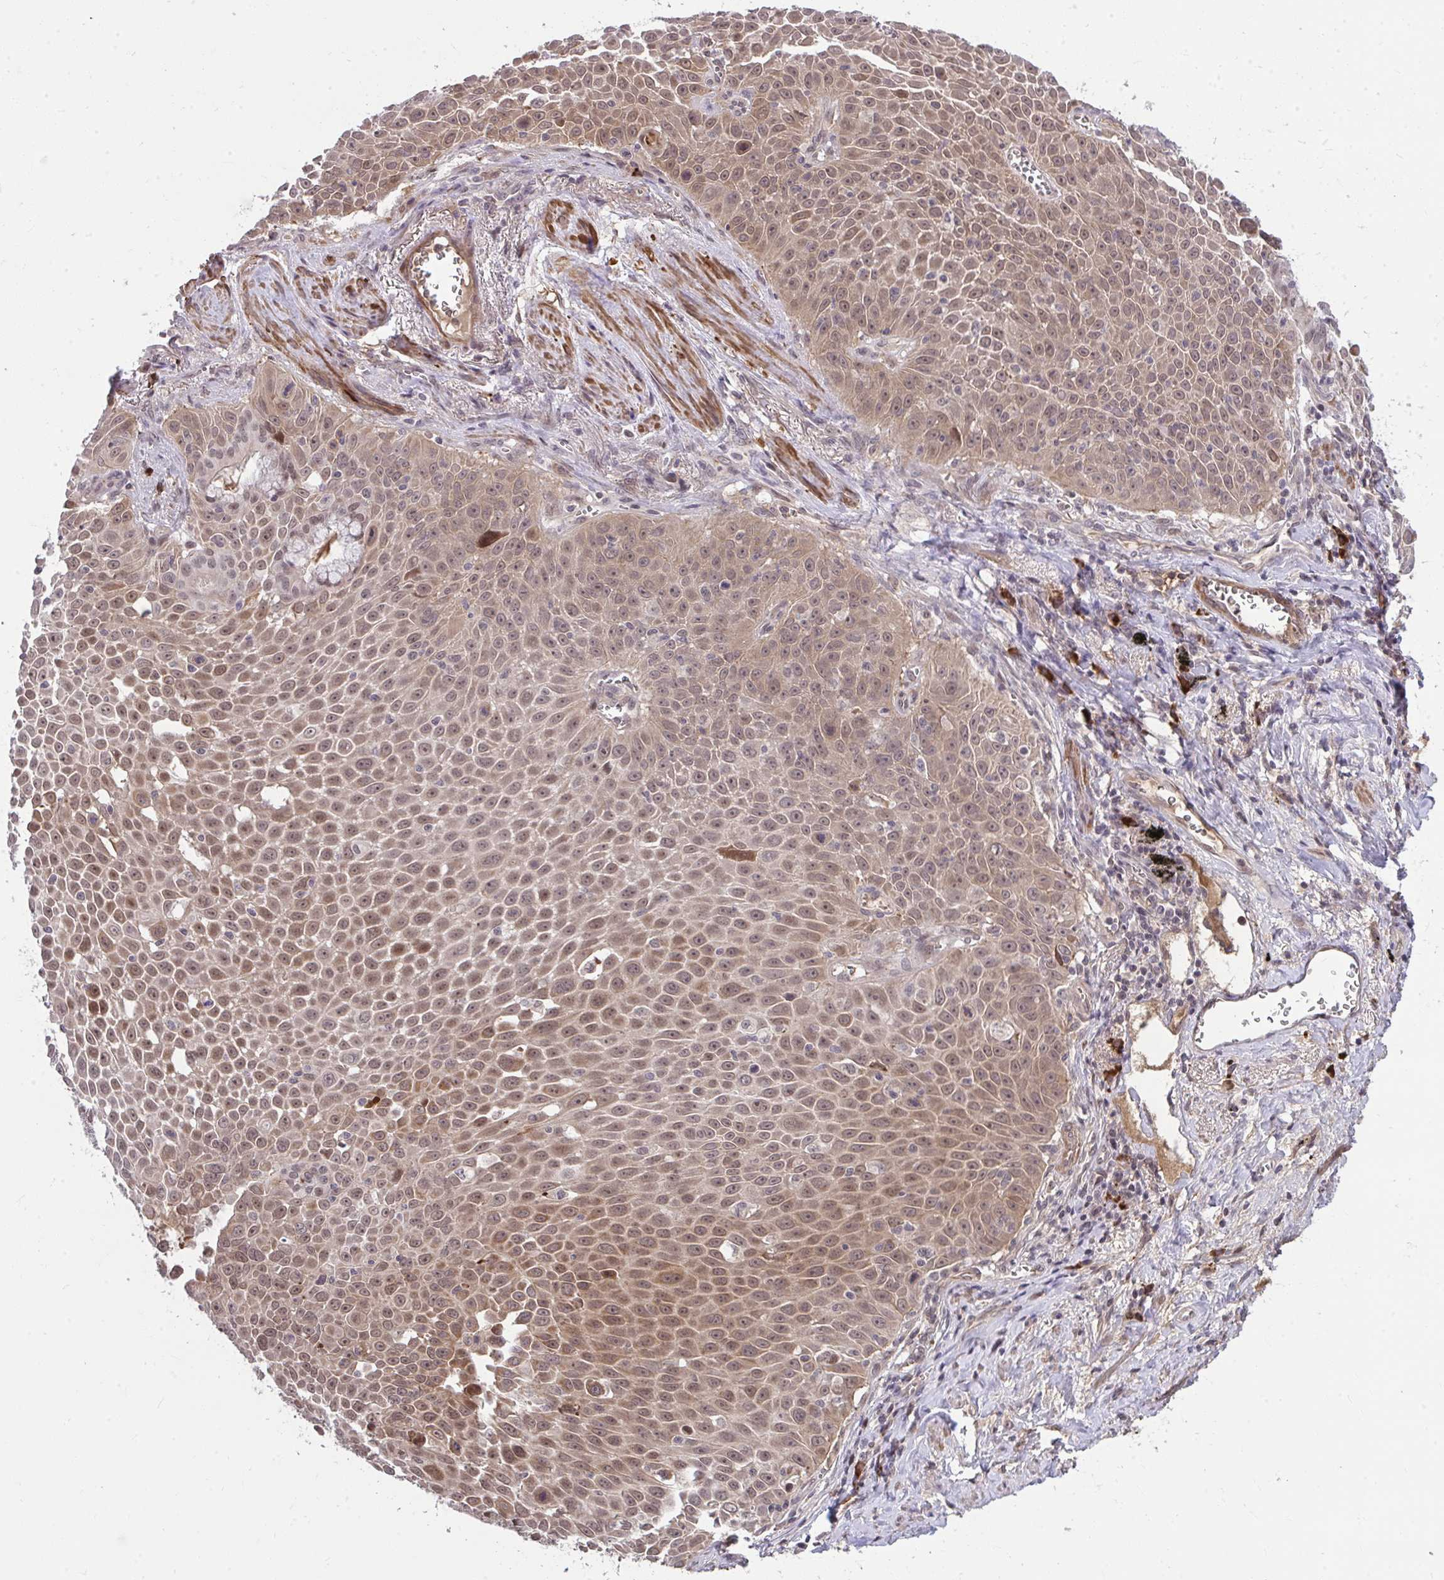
{"staining": {"intensity": "moderate", "quantity": ">75%", "location": "cytoplasmic/membranous,nuclear"}, "tissue": "lung cancer", "cell_type": "Tumor cells", "image_type": "cancer", "snomed": [{"axis": "morphology", "description": "Squamous cell carcinoma, NOS"}, {"axis": "morphology", "description": "Squamous cell carcinoma, metastatic, NOS"}, {"axis": "topography", "description": "Lymph node"}, {"axis": "topography", "description": "Lung"}], "caption": "High-magnification brightfield microscopy of metastatic squamous cell carcinoma (lung) stained with DAB (3,3'-diaminobenzidine) (brown) and counterstained with hematoxylin (blue). tumor cells exhibit moderate cytoplasmic/membranous and nuclear positivity is appreciated in approximately>75% of cells. (DAB IHC, brown staining for protein, blue staining for nuclei).", "gene": "ZSCAN9", "patient": {"sex": "female", "age": 62}}